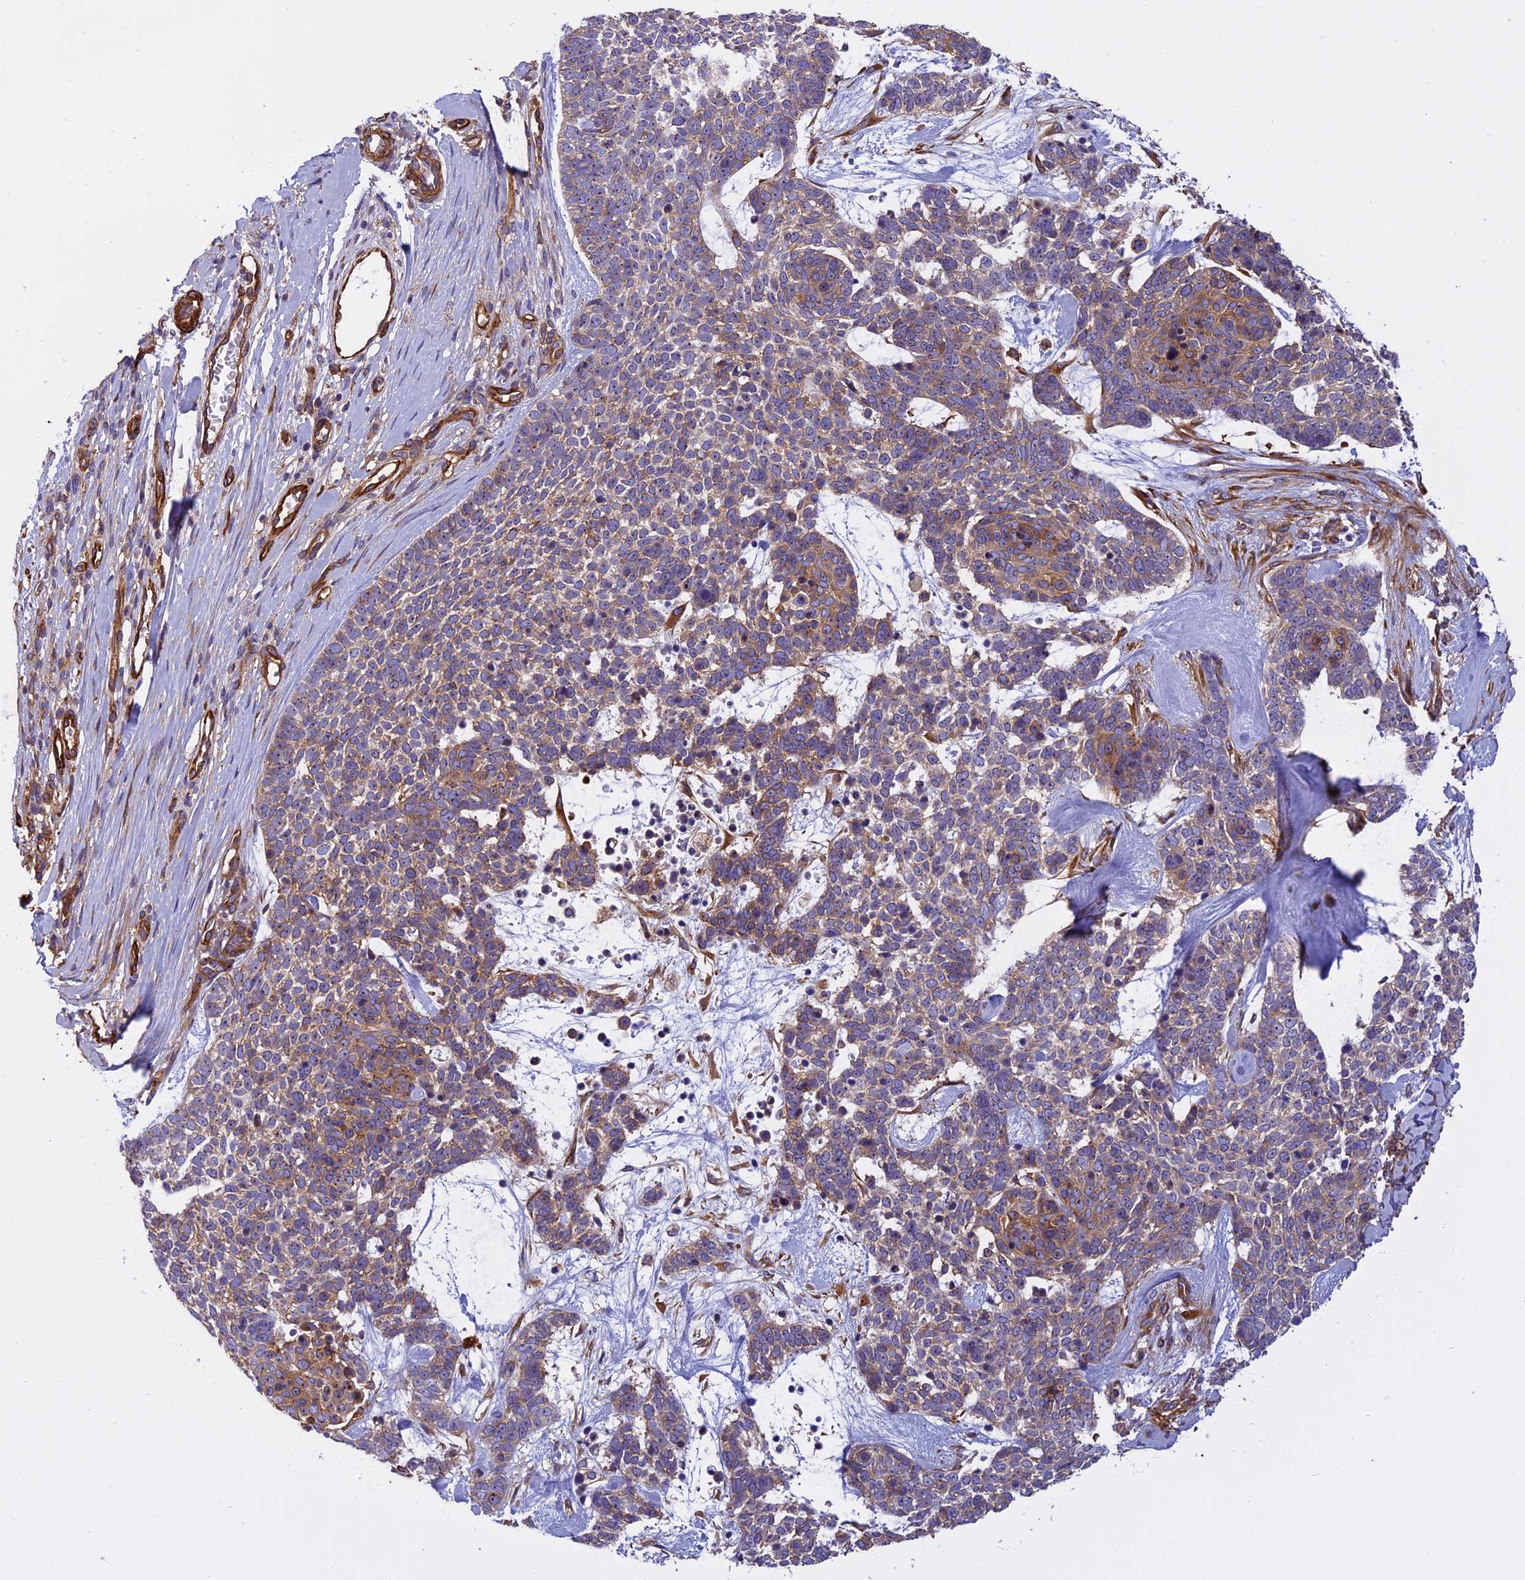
{"staining": {"intensity": "moderate", "quantity": "25%-75%", "location": "cytoplasmic/membranous"}, "tissue": "skin cancer", "cell_type": "Tumor cells", "image_type": "cancer", "snomed": [{"axis": "morphology", "description": "Basal cell carcinoma"}, {"axis": "topography", "description": "Skin"}], "caption": "Tumor cells reveal moderate cytoplasmic/membranous positivity in approximately 25%-75% of cells in skin cancer.", "gene": "EHBP1L1", "patient": {"sex": "female", "age": 81}}